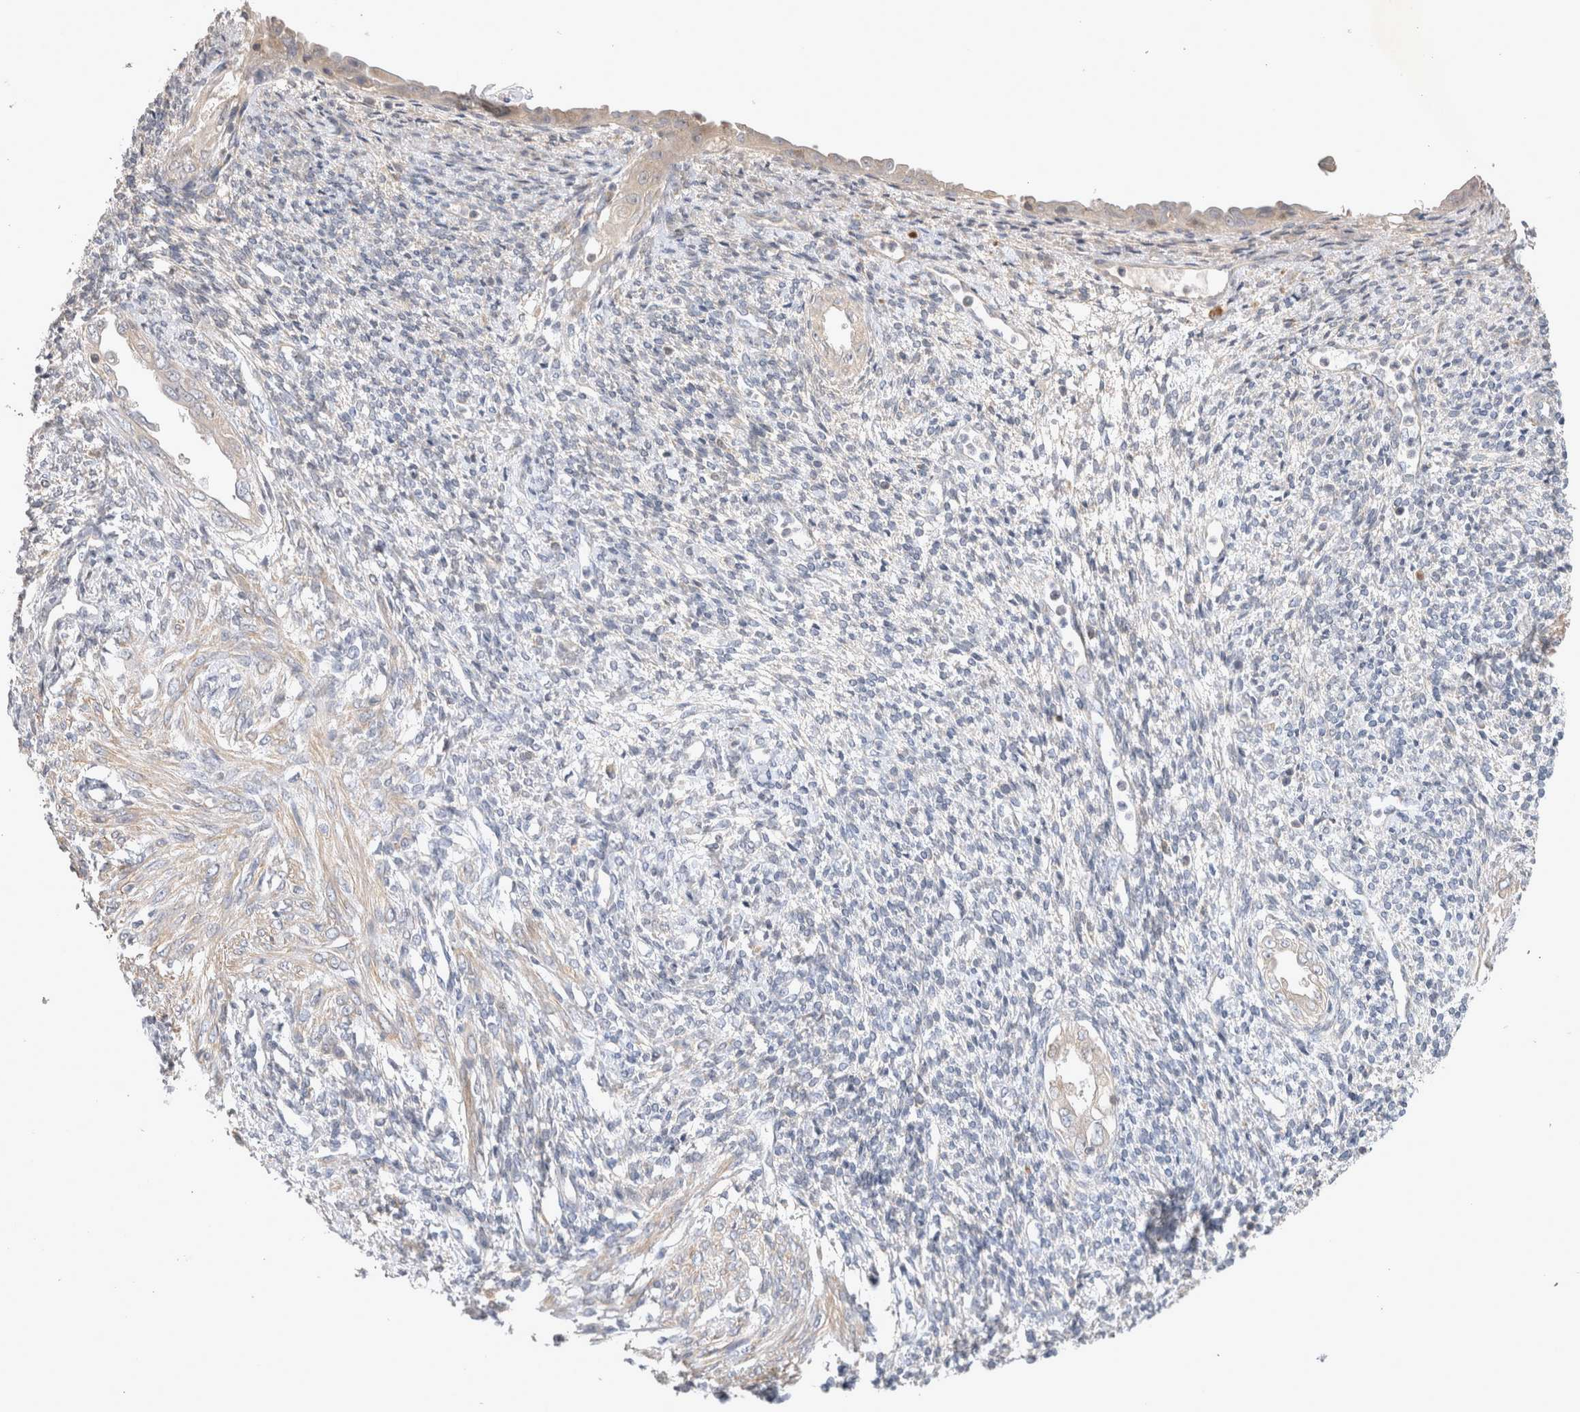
{"staining": {"intensity": "negative", "quantity": "none", "location": "none"}, "tissue": "endometrium", "cell_type": "Cells in endometrial stroma", "image_type": "normal", "snomed": [{"axis": "morphology", "description": "Normal tissue, NOS"}, {"axis": "topography", "description": "Endometrium"}], "caption": "Immunohistochemical staining of benign human endometrium demonstrates no significant positivity in cells in endometrial stroma. (DAB immunohistochemistry (IHC), high magnification).", "gene": "SRD5A3", "patient": {"sex": "female", "age": 66}}